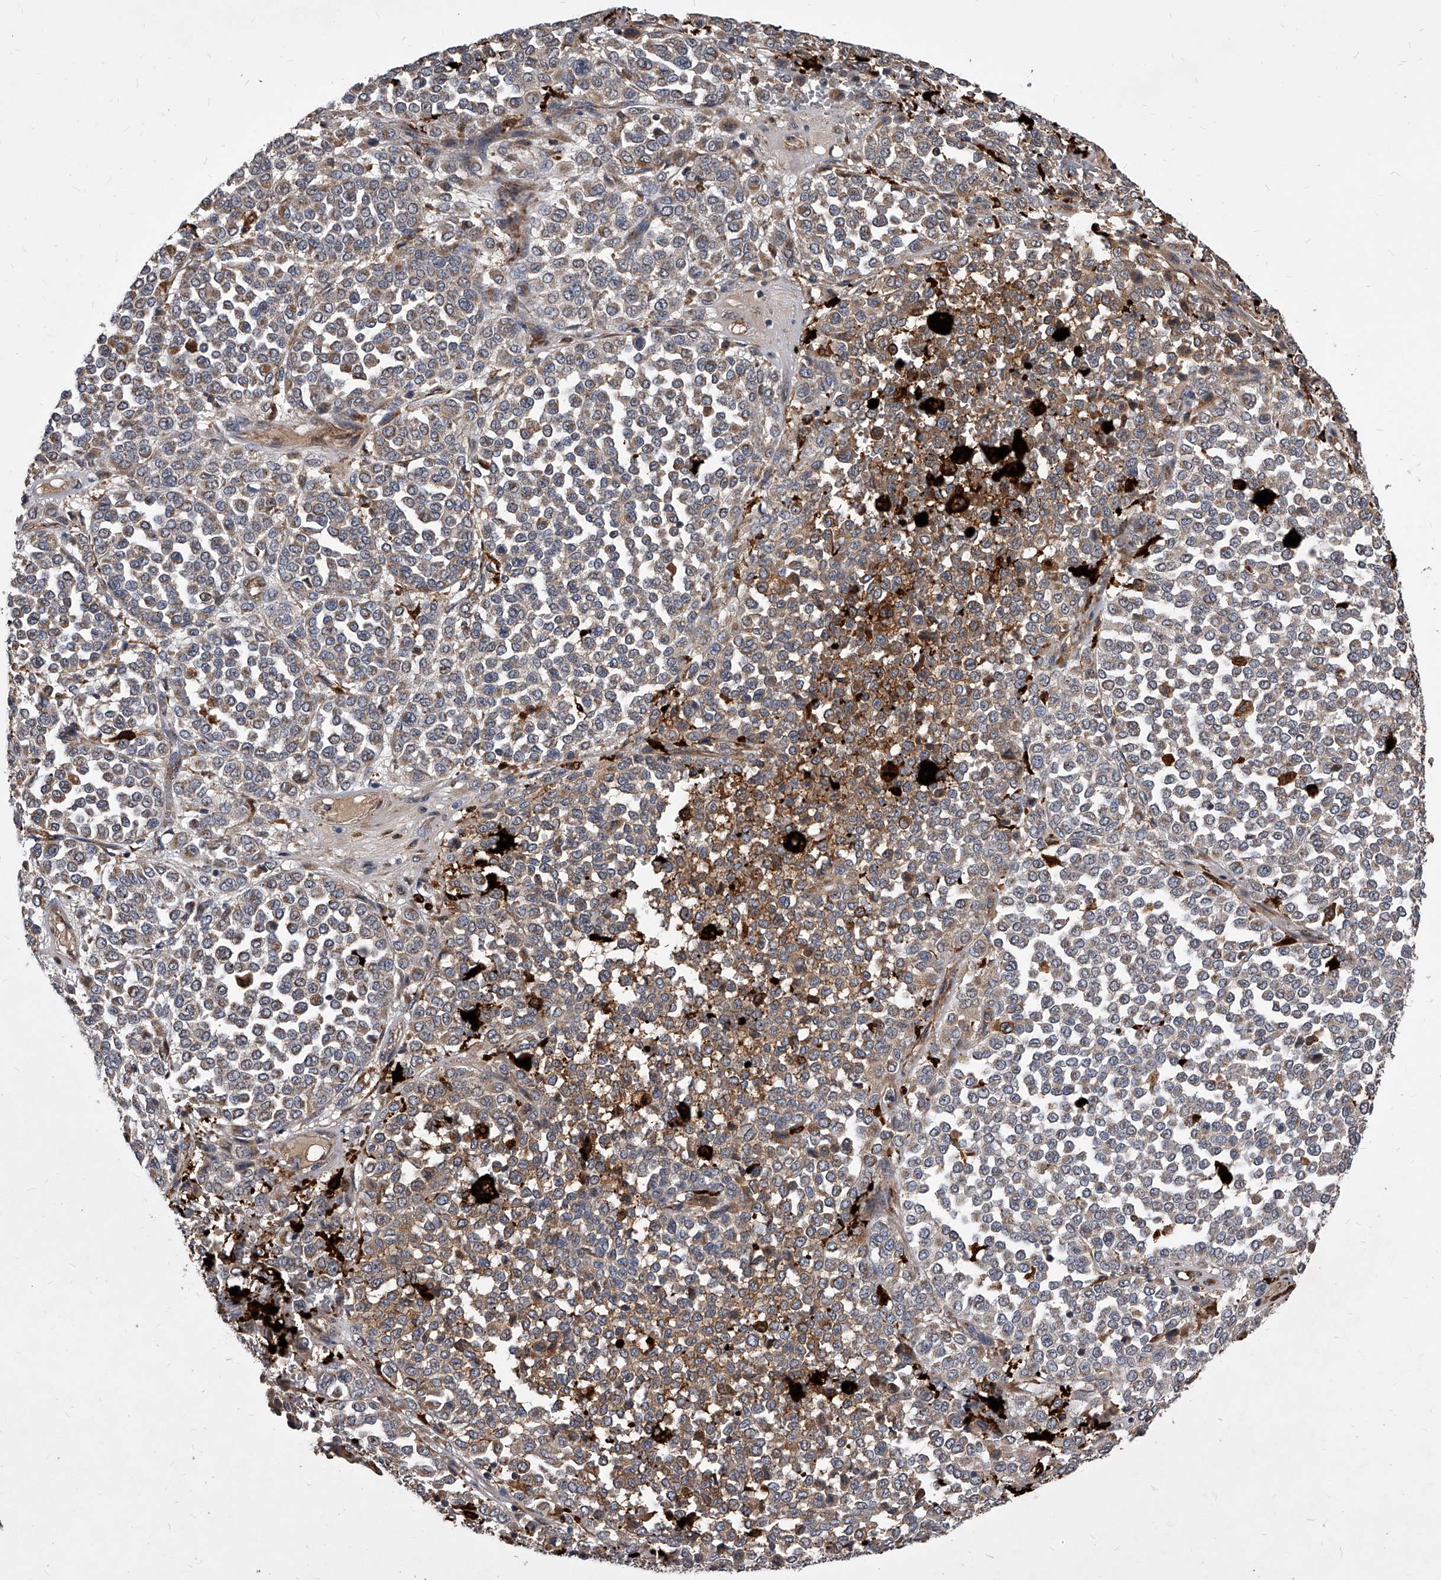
{"staining": {"intensity": "weak", "quantity": "25%-75%", "location": "cytoplasmic/membranous"}, "tissue": "melanoma", "cell_type": "Tumor cells", "image_type": "cancer", "snomed": [{"axis": "morphology", "description": "Malignant melanoma, Metastatic site"}, {"axis": "topography", "description": "Pancreas"}], "caption": "An IHC micrograph of tumor tissue is shown. Protein staining in brown highlights weak cytoplasmic/membranous positivity in melanoma within tumor cells.", "gene": "SOBP", "patient": {"sex": "female", "age": 30}}